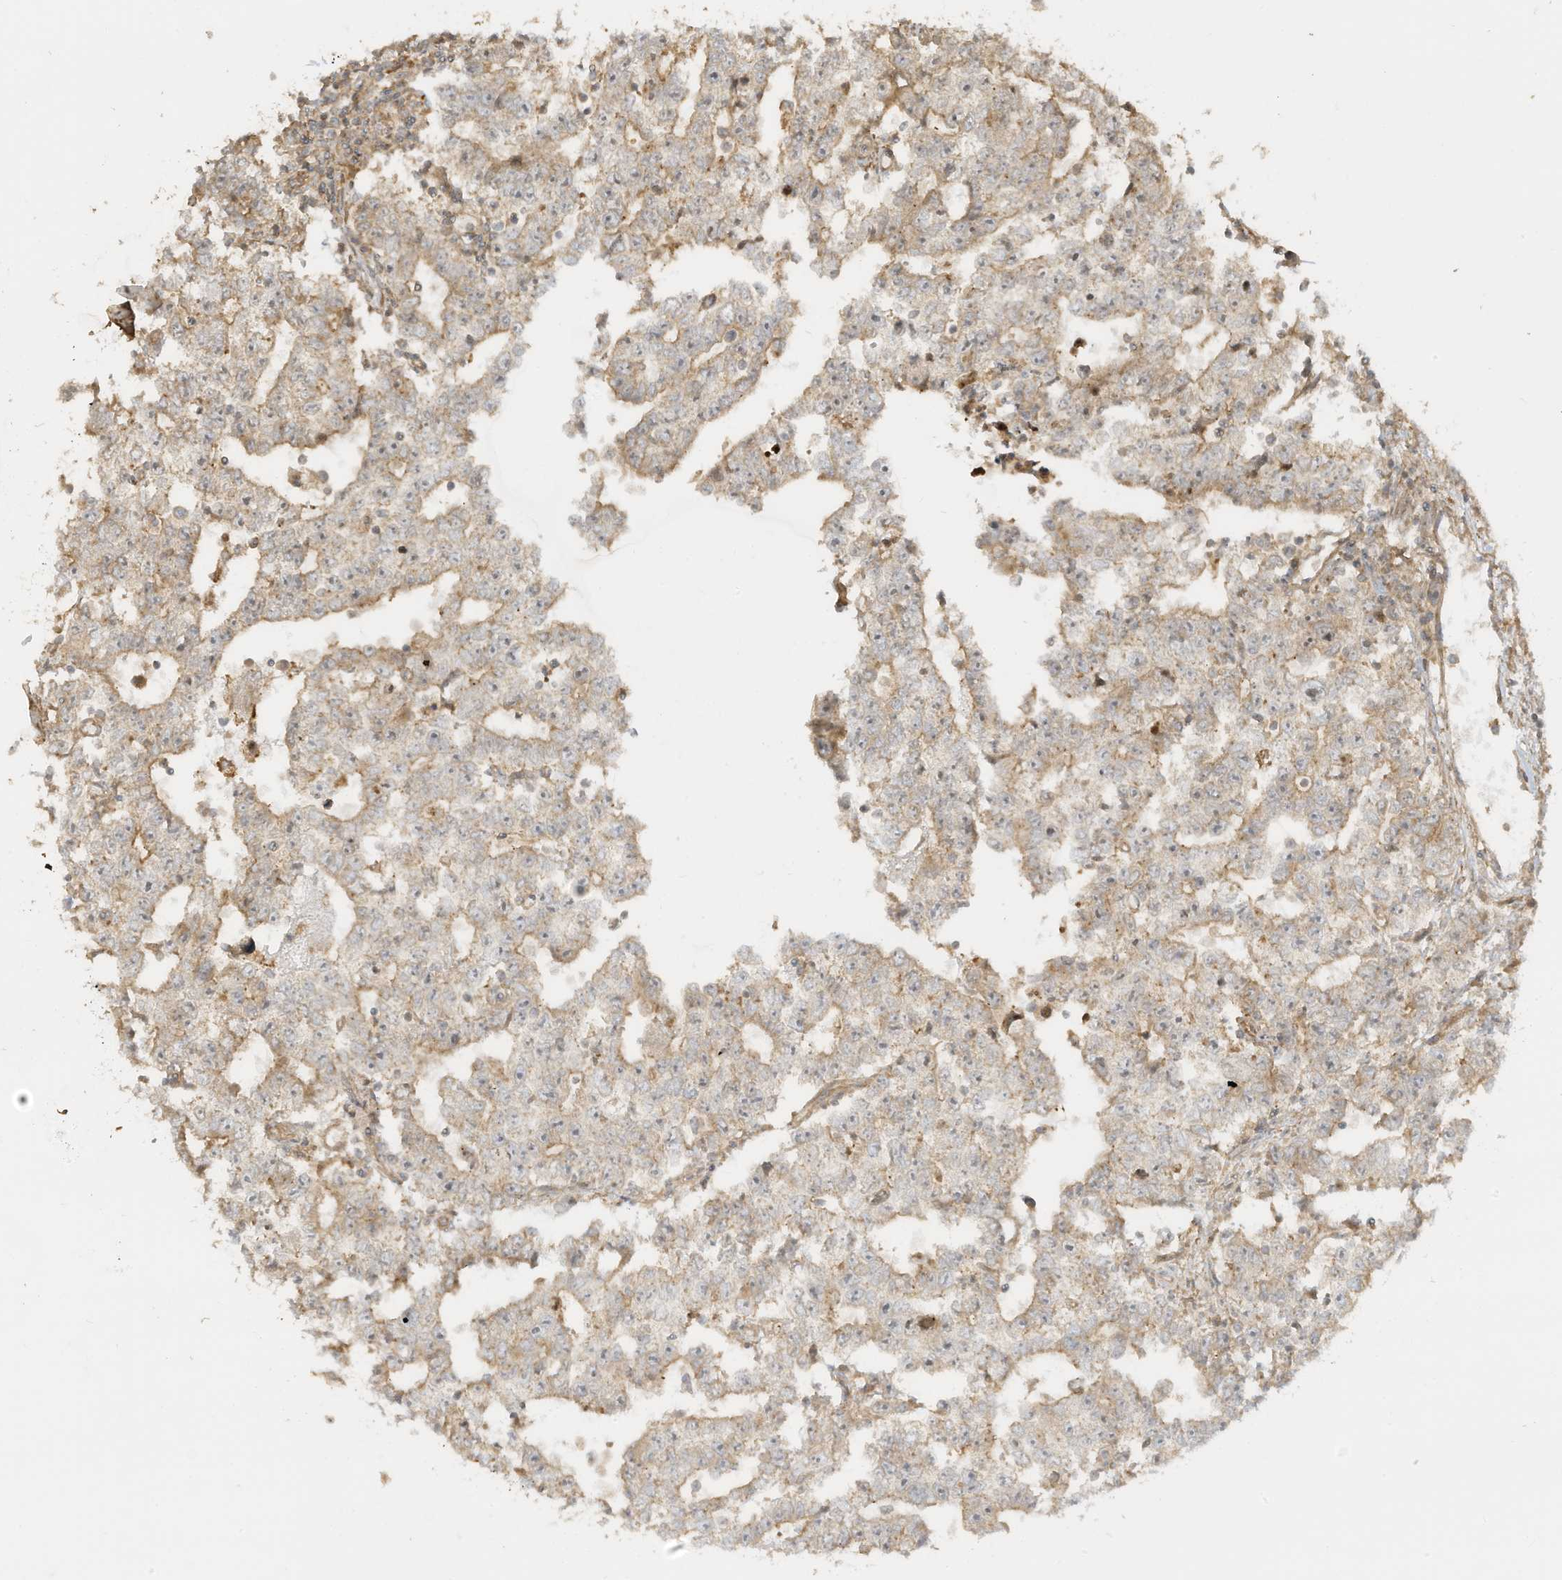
{"staining": {"intensity": "weak", "quantity": "<25%", "location": "cytoplasmic/membranous"}, "tissue": "testis cancer", "cell_type": "Tumor cells", "image_type": "cancer", "snomed": [{"axis": "morphology", "description": "Carcinoma, Embryonal, NOS"}, {"axis": "topography", "description": "Testis"}], "caption": "Immunohistochemistry image of testis embryonal carcinoma stained for a protein (brown), which reveals no staining in tumor cells.", "gene": "ENTR1", "patient": {"sex": "male", "age": 25}}